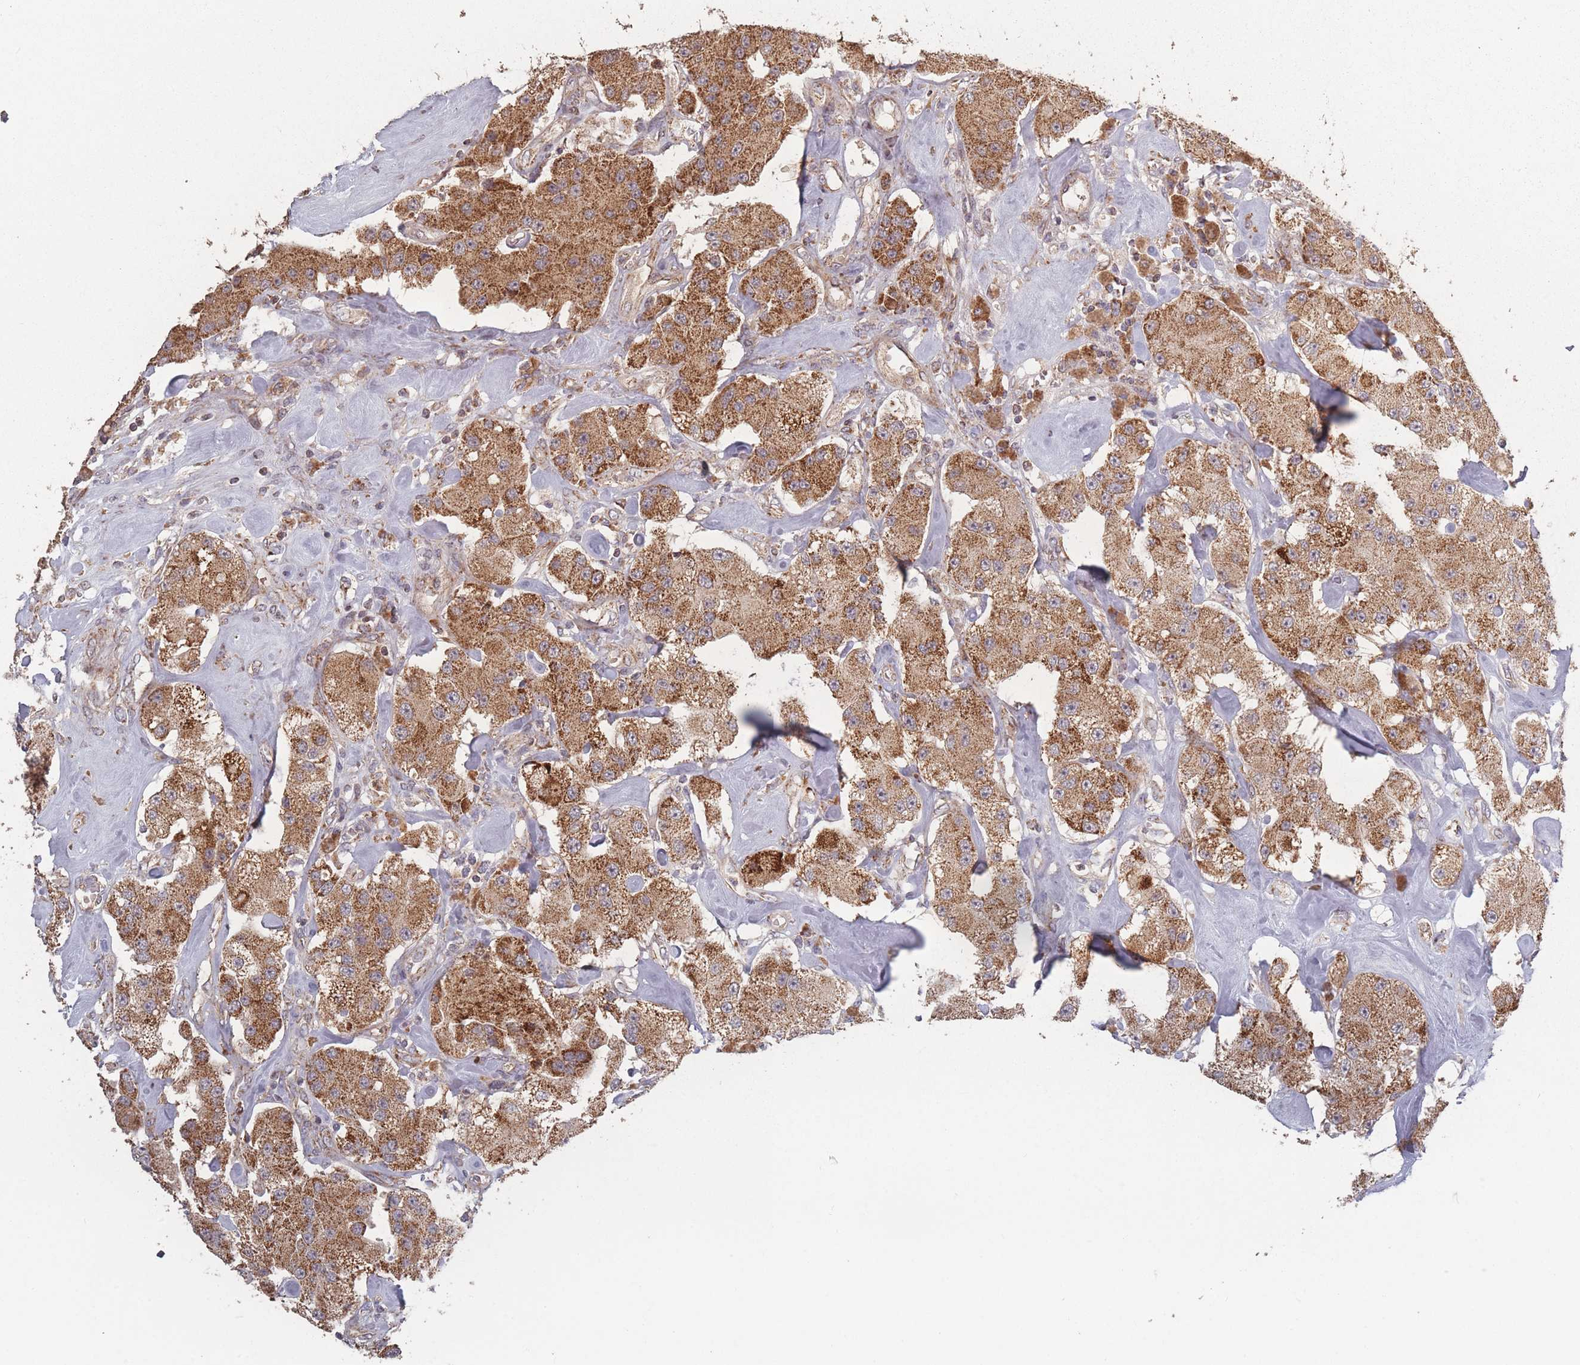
{"staining": {"intensity": "moderate", "quantity": ">75%", "location": "cytoplasmic/membranous"}, "tissue": "carcinoid", "cell_type": "Tumor cells", "image_type": "cancer", "snomed": [{"axis": "morphology", "description": "Carcinoid, malignant, NOS"}, {"axis": "topography", "description": "Pancreas"}], "caption": "A high-resolution micrograph shows immunohistochemistry staining of carcinoid, which displays moderate cytoplasmic/membranous positivity in approximately >75% of tumor cells.", "gene": "LYRM7", "patient": {"sex": "male", "age": 41}}